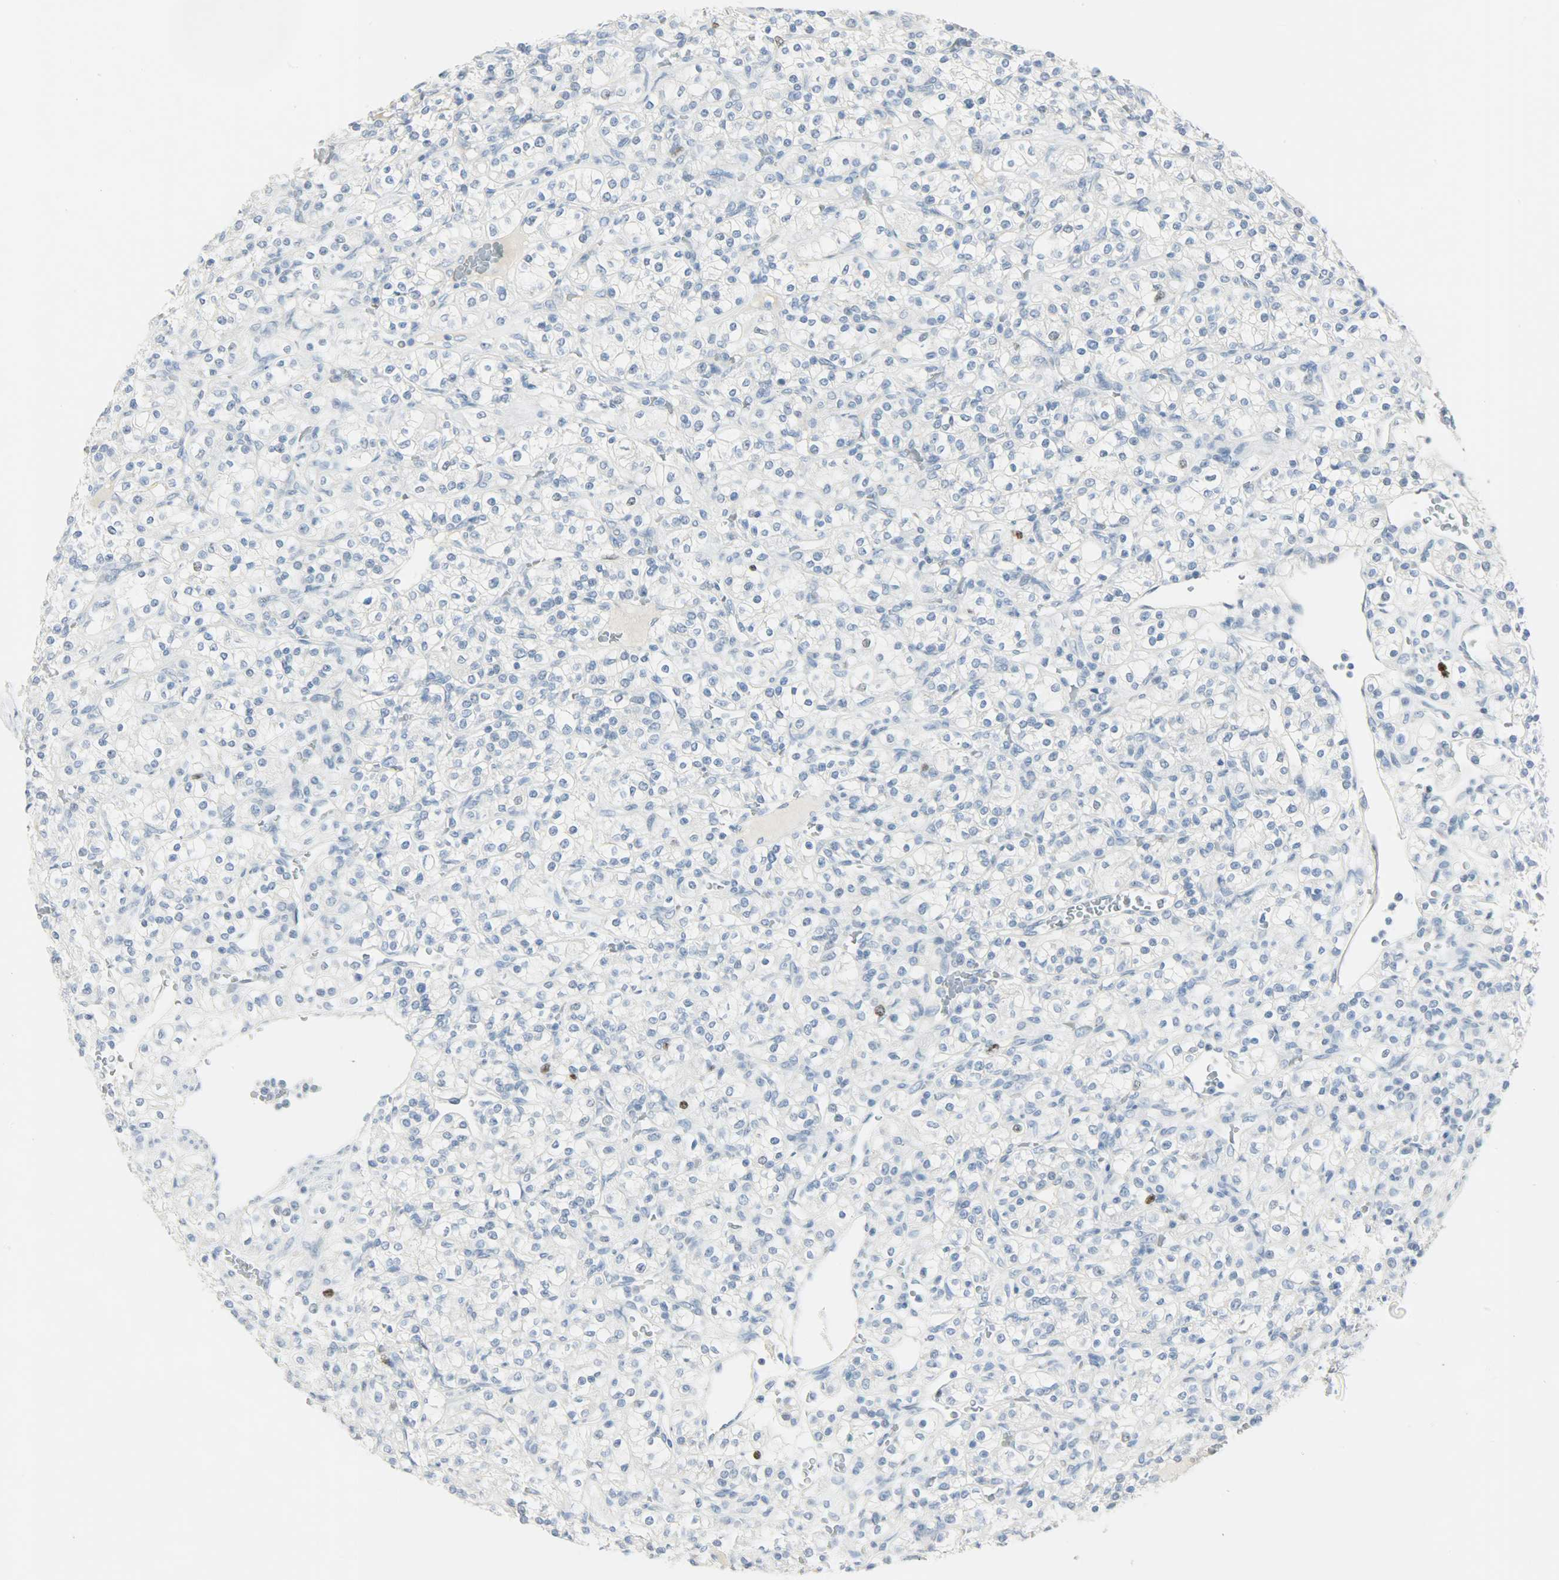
{"staining": {"intensity": "negative", "quantity": "none", "location": "none"}, "tissue": "renal cancer", "cell_type": "Tumor cells", "image_type": "cancer", "snomed": [{"axis": "morphology", "description": "Adenocarcinoma, NOS"}, {"axis": "topography", "description": "Kidney"}], "caption": "A photomicrograph of human renal cancer (adenocarcinoma) is negative for staining in tumor cells.", "gene": "HELLS", "patient": {"sex": "male", "age": 77}}